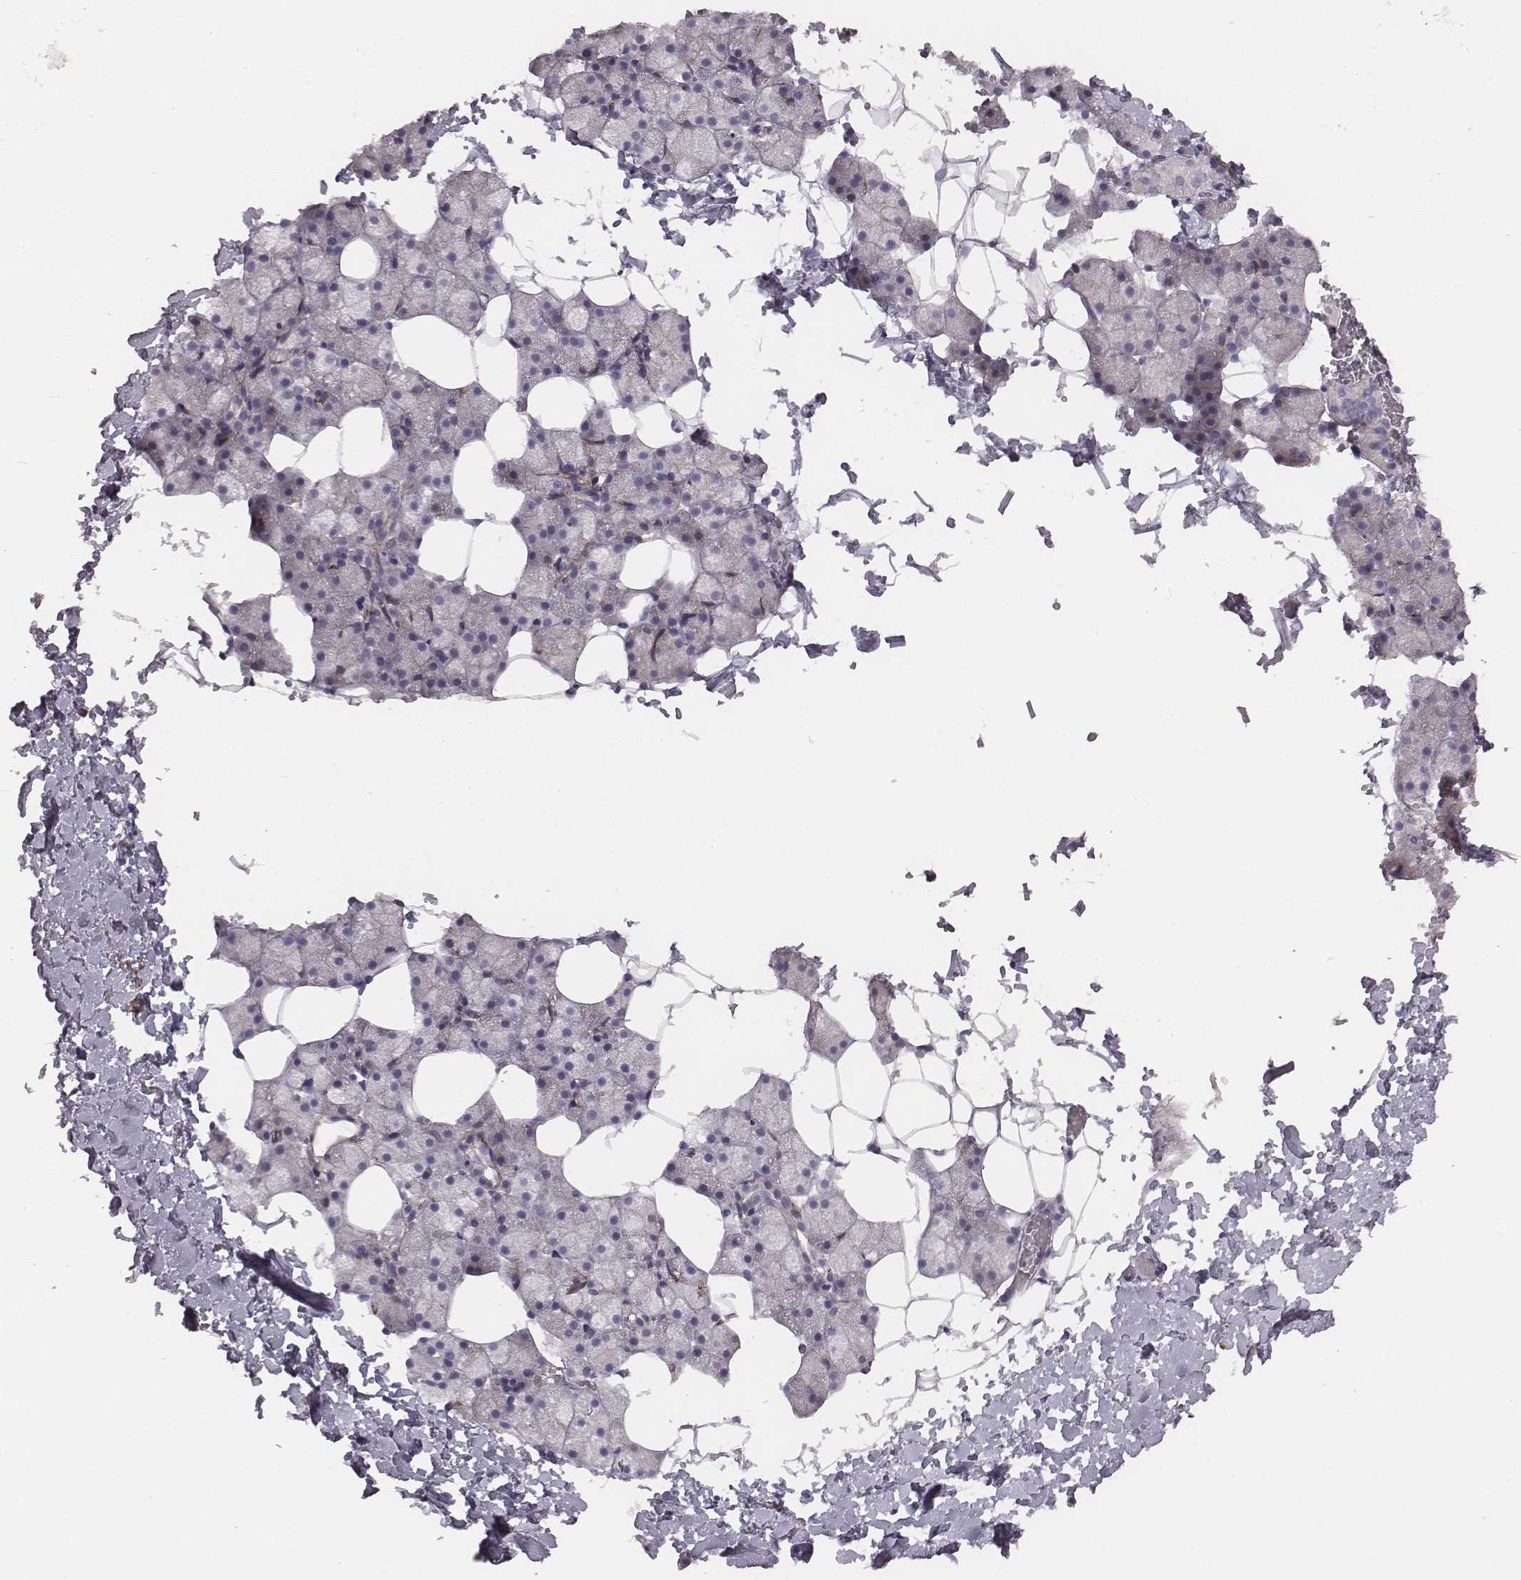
{"staining": {"intensity": "strong", "quantity": "<25%", "location": "cytoplasmic/membranous"}, "tissue": "salivary gland", "cell_type": "Glandular cells", "image_type": "normal", "snomed": [{"axis": "morphology", "description": "Normal tissue, NOS"}, {"axis": "topography", "description": "Salivary gland"}], "caption": "DAB immunohistochemical staining of normal human salivary gland demonstrates strong cytoplasmic/membranous protein positivity in approximately <25% of glandular cells.", "gene": "PRKCZ", "patient": {"sex": "male", "age": 38}}